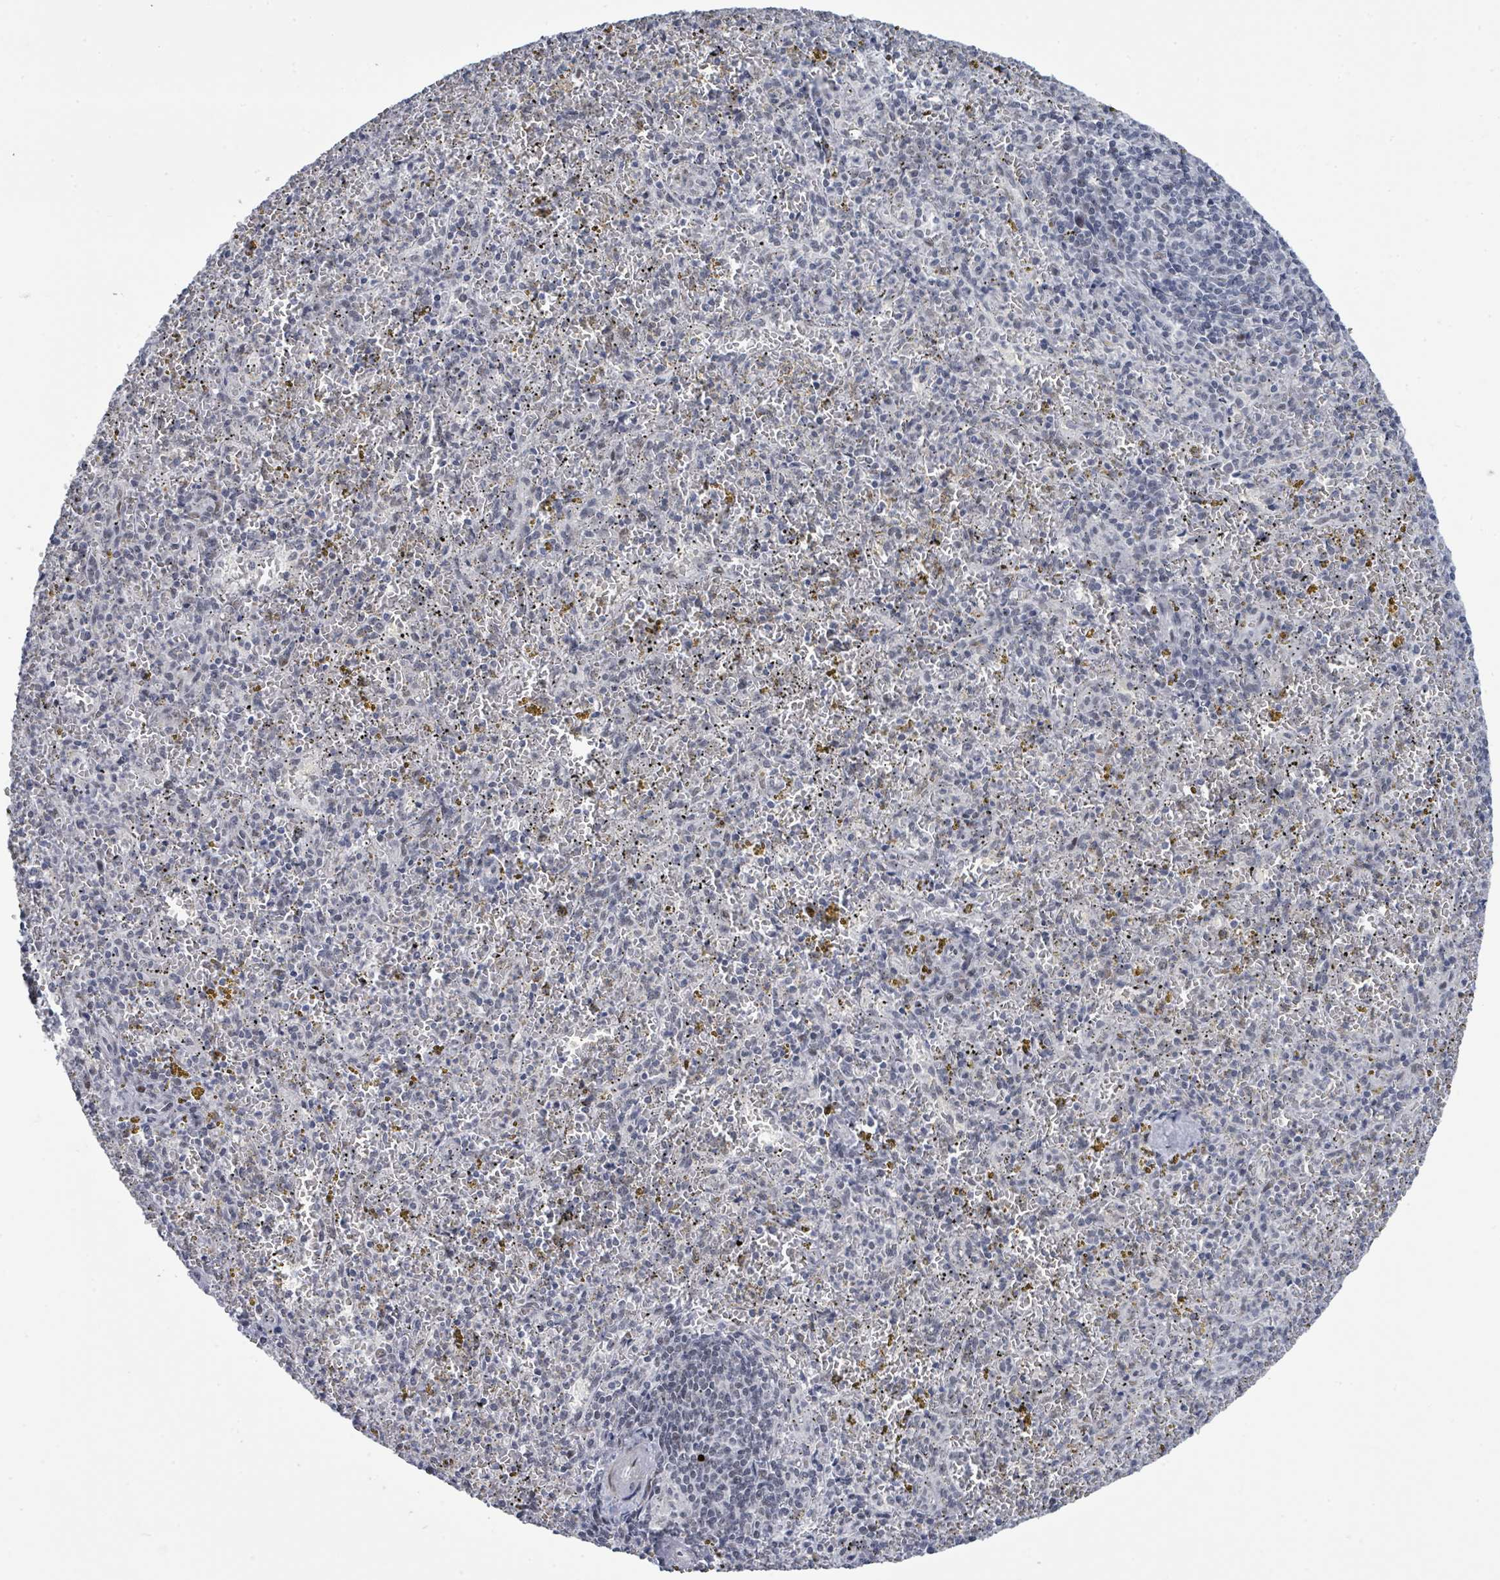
{"staining": {"intensity": "negative", "quantity": "none", "location": "none"}, "tissue": "spleen", "cell_type": "Cells in red pulp", "image_type": "normal", "snomed": [{"axis": "morphology", "description": "Normal tissue, NOS"}, {"axis": "topography", "description": "Spleen"}], "caption": "High magnification brightfield microscopy of normal spleen stained with DAB (3,3'-diaminobenzidine) (brown) and counterstained with hematoxylin (blue): cells in red pulp show no significant expression.", "gene": "CT45A10", "patient": {"sex": "male", "age": 57}}